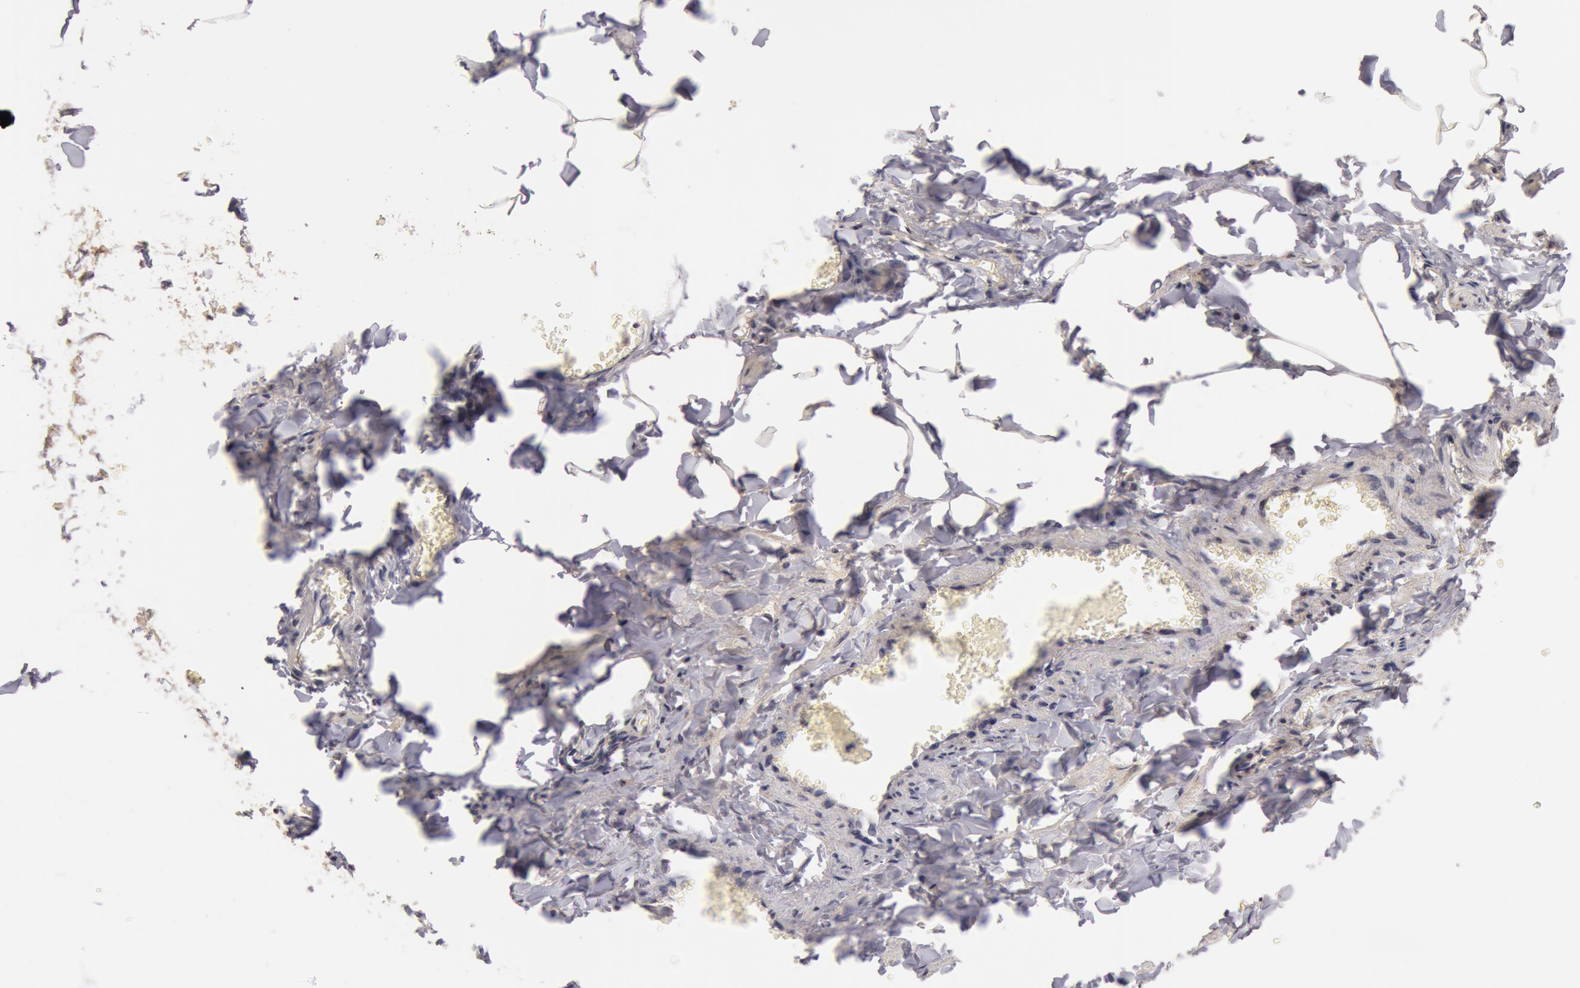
{"staining": {"intensity": "negative", "quantity": "none", "location": "none"}, "tissue": "adipose tissue", "cell_type": "Adipocytes", "image_type": "normal", "snomed": [{"axis": "morphology", "description": "Normal tissue, NOS"}, {"axis": "topography", "description": "Vascular tissue"}], "caption": "Image shows no significant protein positivity in adipocytes of benign adipose tissue. (DAB immunohistochemistry, high magnification).", "gene": "BCHE", "patient": {"sex": "male", "age": 41}}